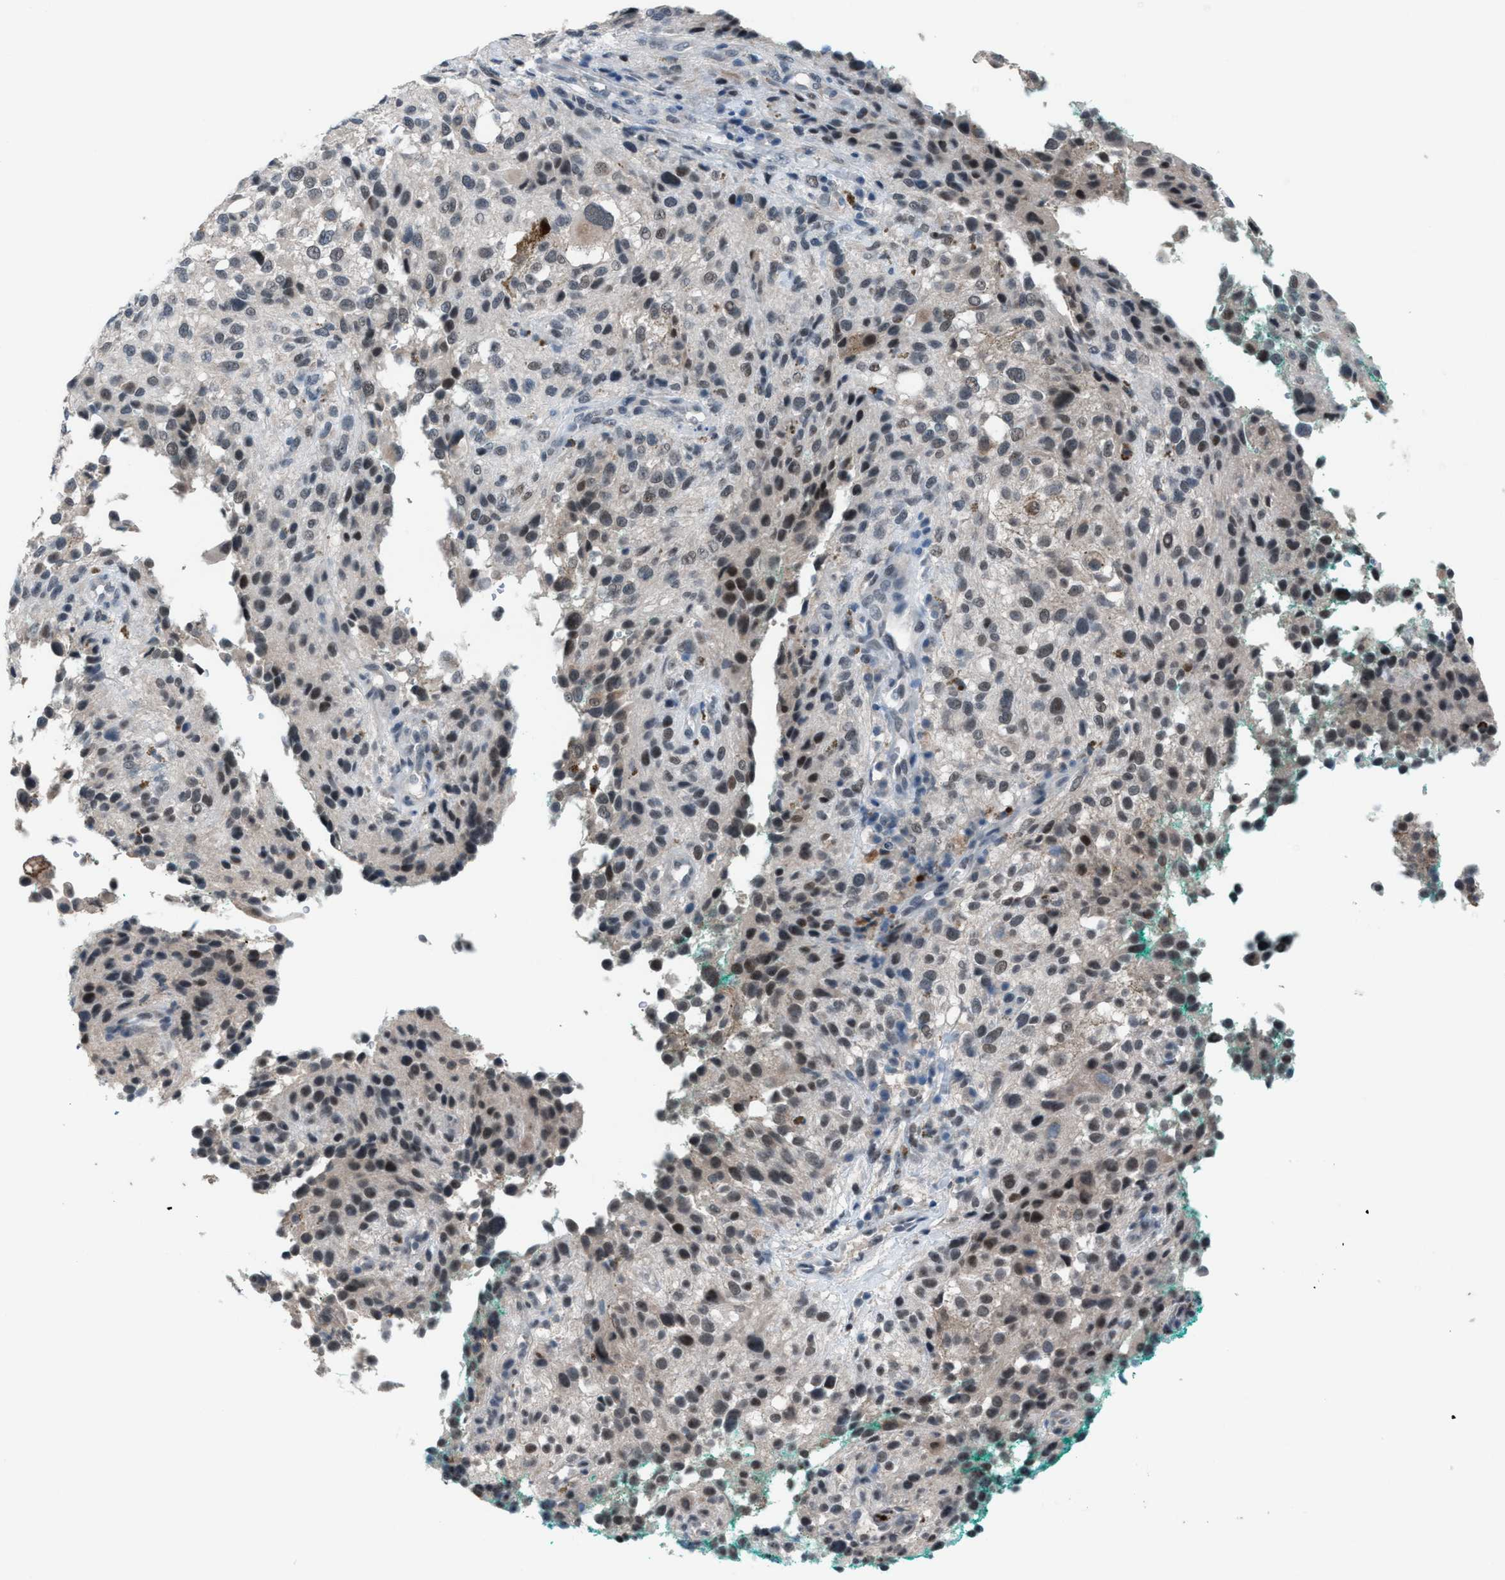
{"staining": {"intensity": "weak", "quantity": "25%-75%", "location": "cytoplasmic/membranous,nuclear"}, "tissue": "melanoma", "cell_type": "Tumor cells", "image_type": "cancer", "snomed": [{"axis": "morphology", "description": "Necrosis, NOS"}, {"axis": "morphology", "description": "Malignant melanoma, NOS"}, {"axis": "topography", "description": "Skin"}], "caption": "Immunohistochemistry (DAB (3,3'-diaminobenzidine)) staining of human melanoma shows weak cytoplasmic/membranous and nuclear protein staining in approximately 25%-75% of tumor cells. (IHC, brightfield microscopy, high magnification).", "gene": "ANAPC11", "patient": {"sex": "female", "age": 87}}